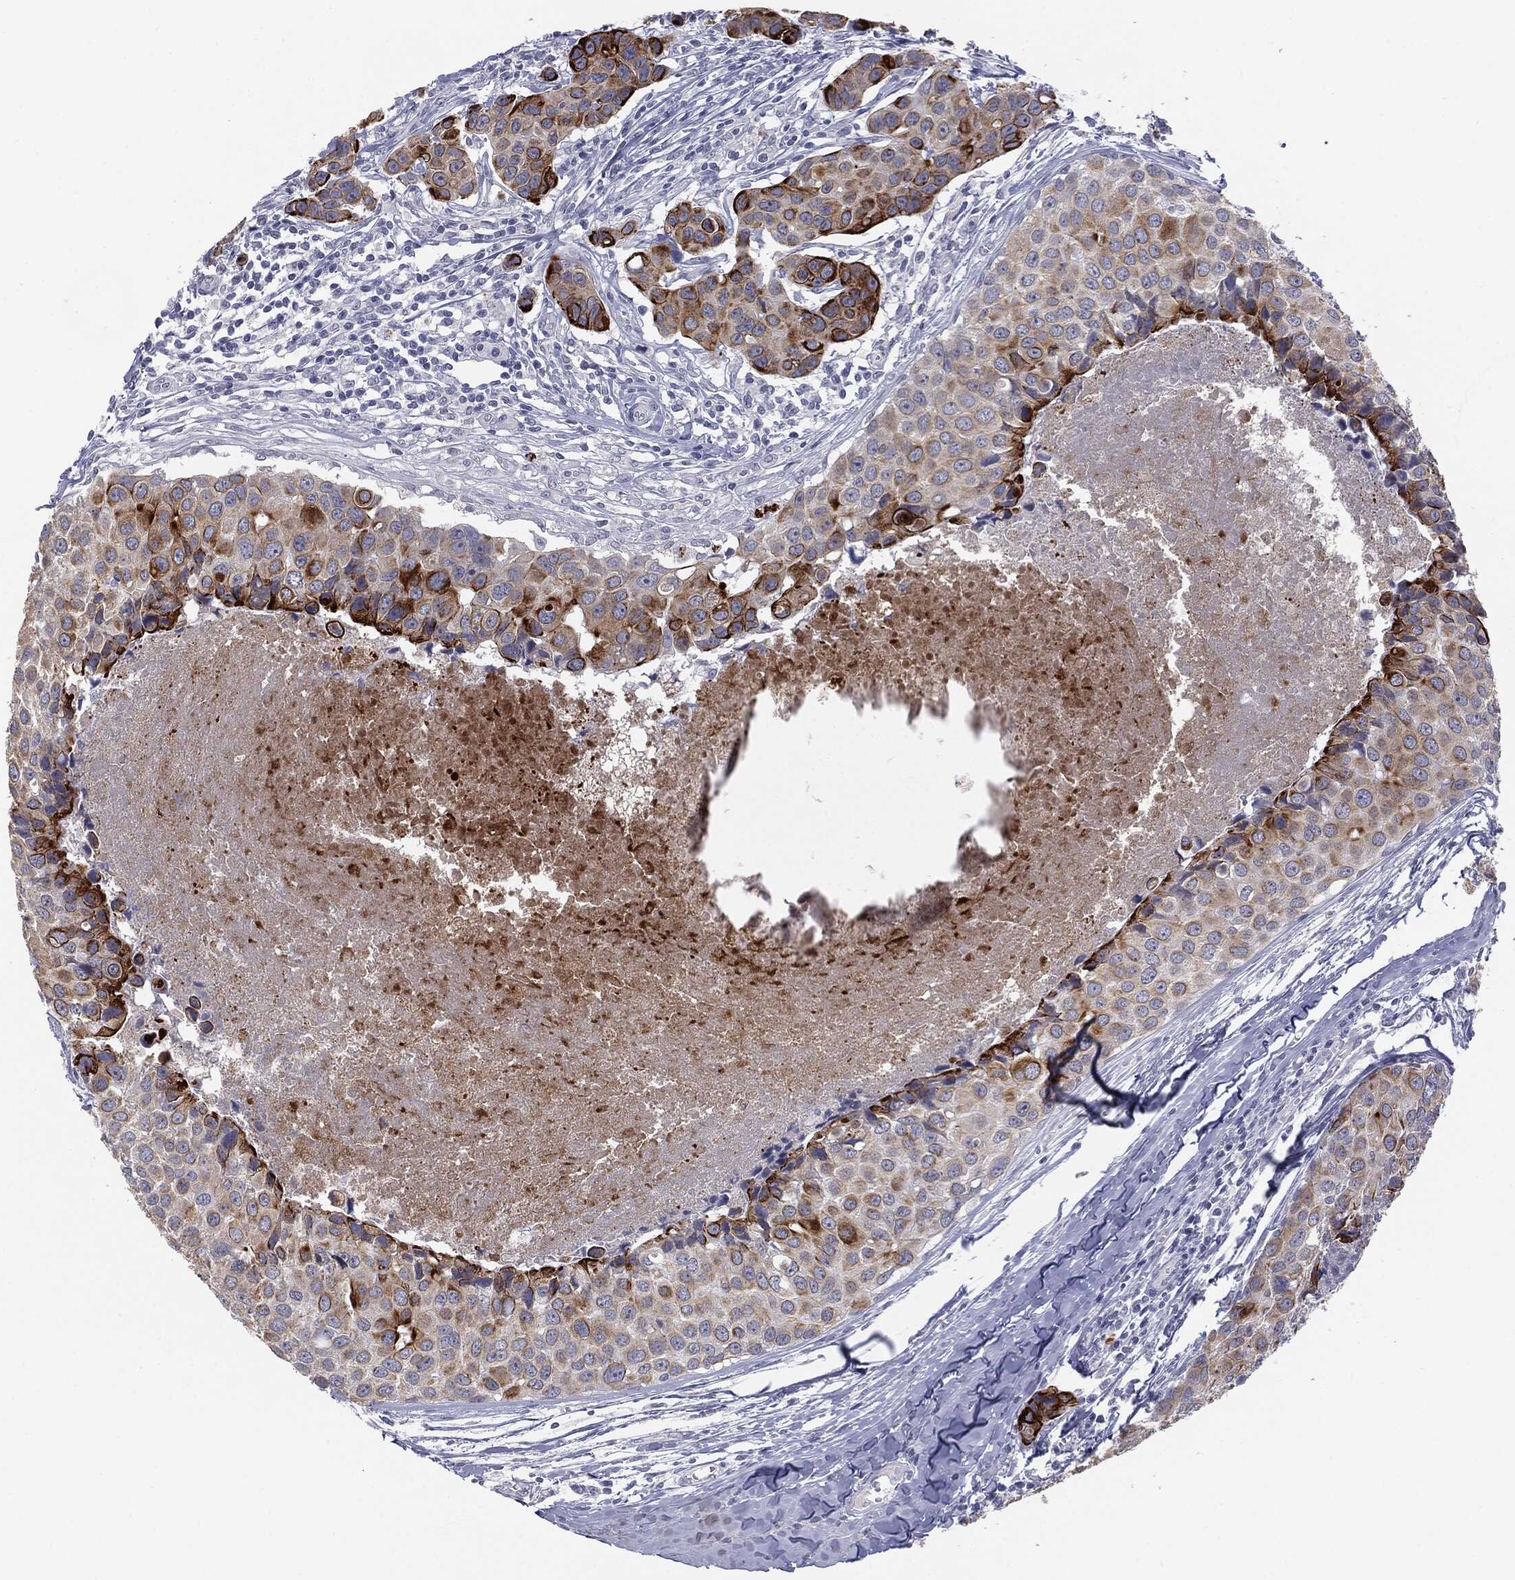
{"staining": {"intensity": "strong", "quantity": "25%-75%", "location": "cytoplasmic/membranous"}, "tissue": "breast cancer", "cell_type": "Tumor cells", "image_type": "cancer", "snomed": [{"axis": "morphology", "description": "Duct carcinoma"}, {"axis": "topography", "description": "Breast"}], "caption": "Breast cancer stained with a protein marker reveals strong staining in tumor cells.", "gene": "MUC1", "patient": {"sex": "female", "age": 24}}